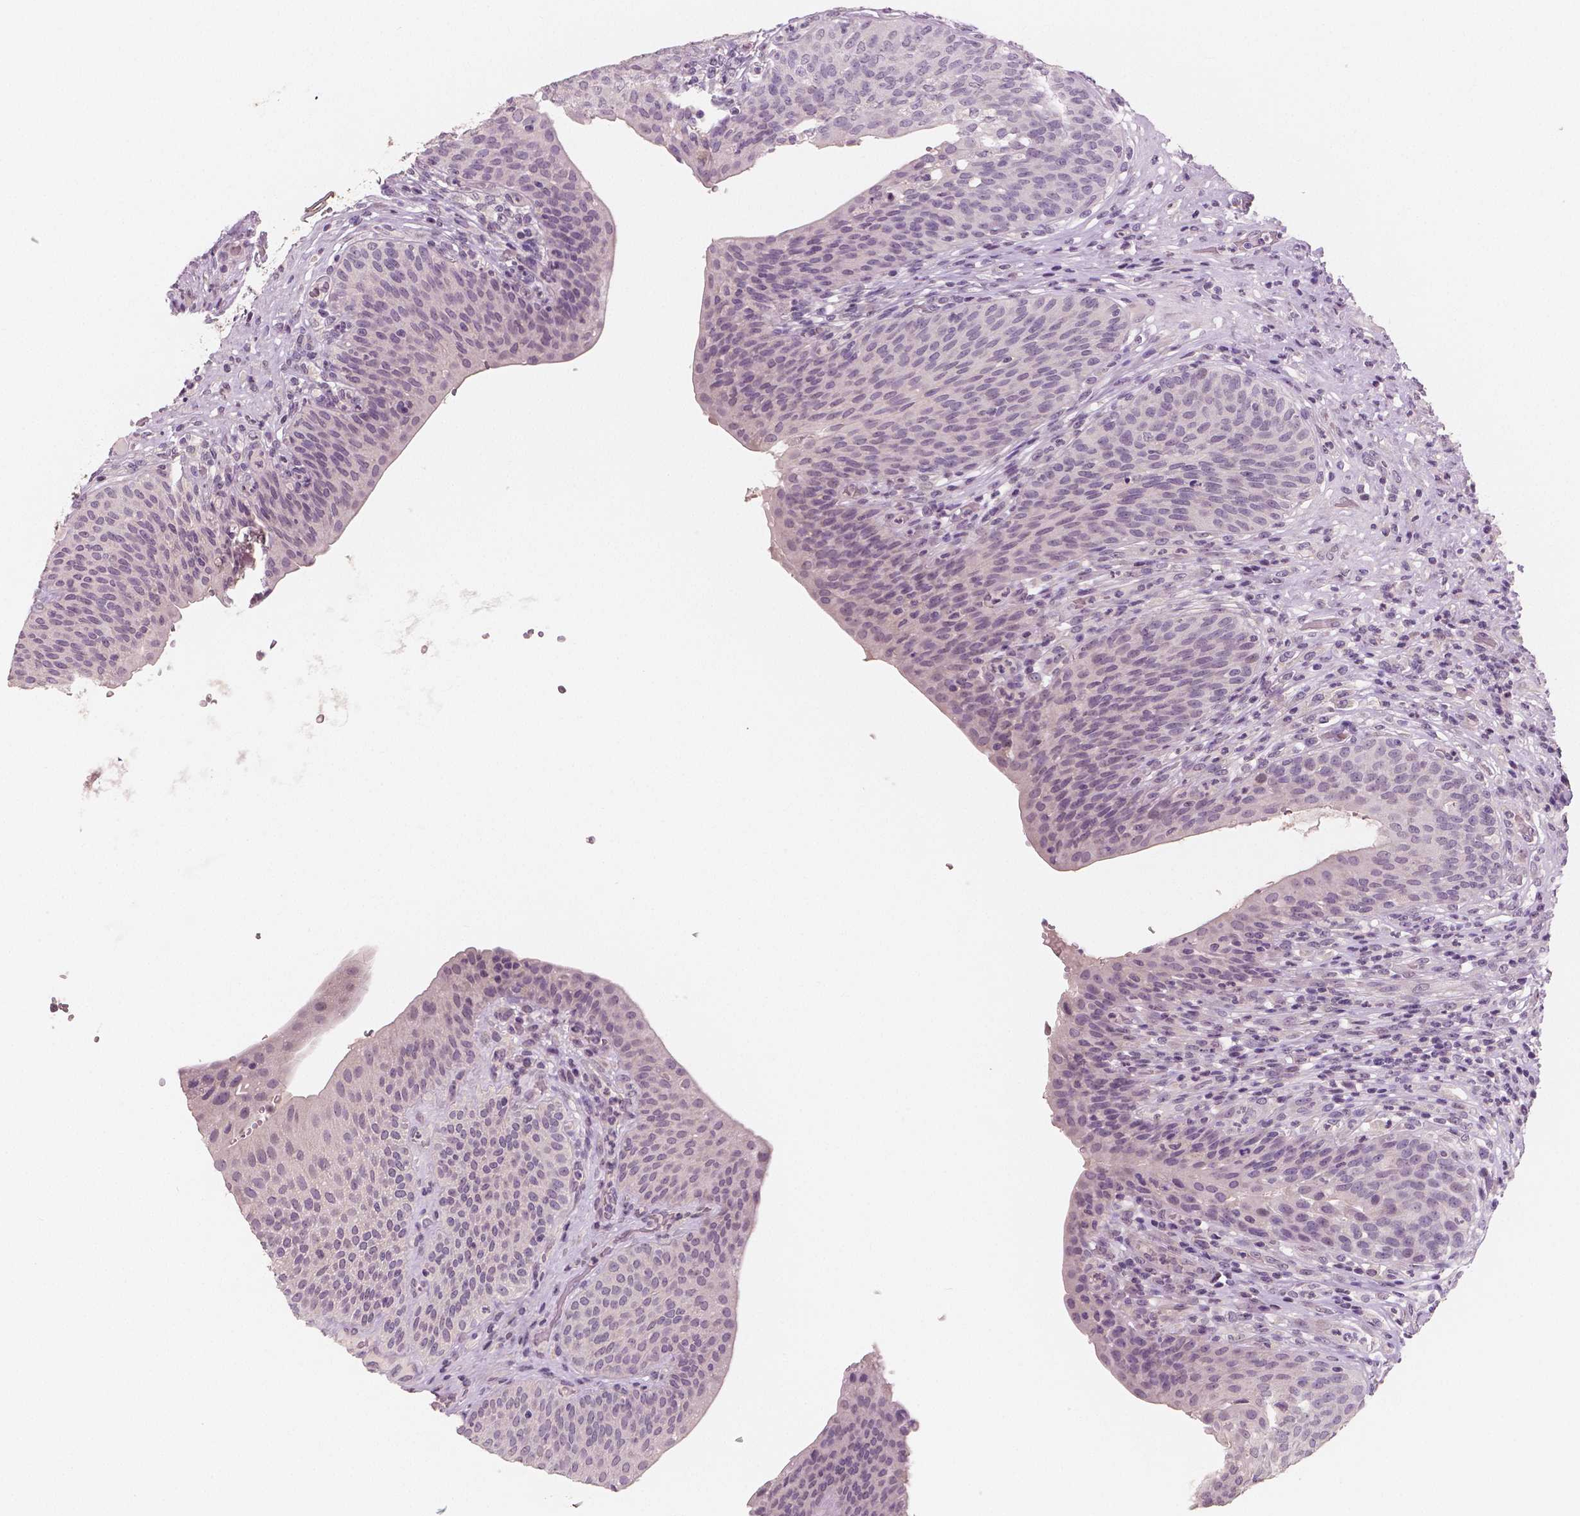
{"staining": {"intensity": "negative", "quantity": "none", "location": "none"}, "tissue": "urinary bladder", "cell_type": "Urothelial cells", "image_type": "normal", "snomed": [{"axis": "morphology", "description": "Normal tissue, NOS"}, {"axis": "topography", "description": "Urinary bladder"}, {"axis": "topography", "description": "Peripheral nerve tissue"}], "caption": "Immunohistochemistry (IHC) of unremarkable urinary bladder reveals no expression in urothelial cells.", "gene": "RNASE7", "patient": {"sex": "male", "age": 66}}